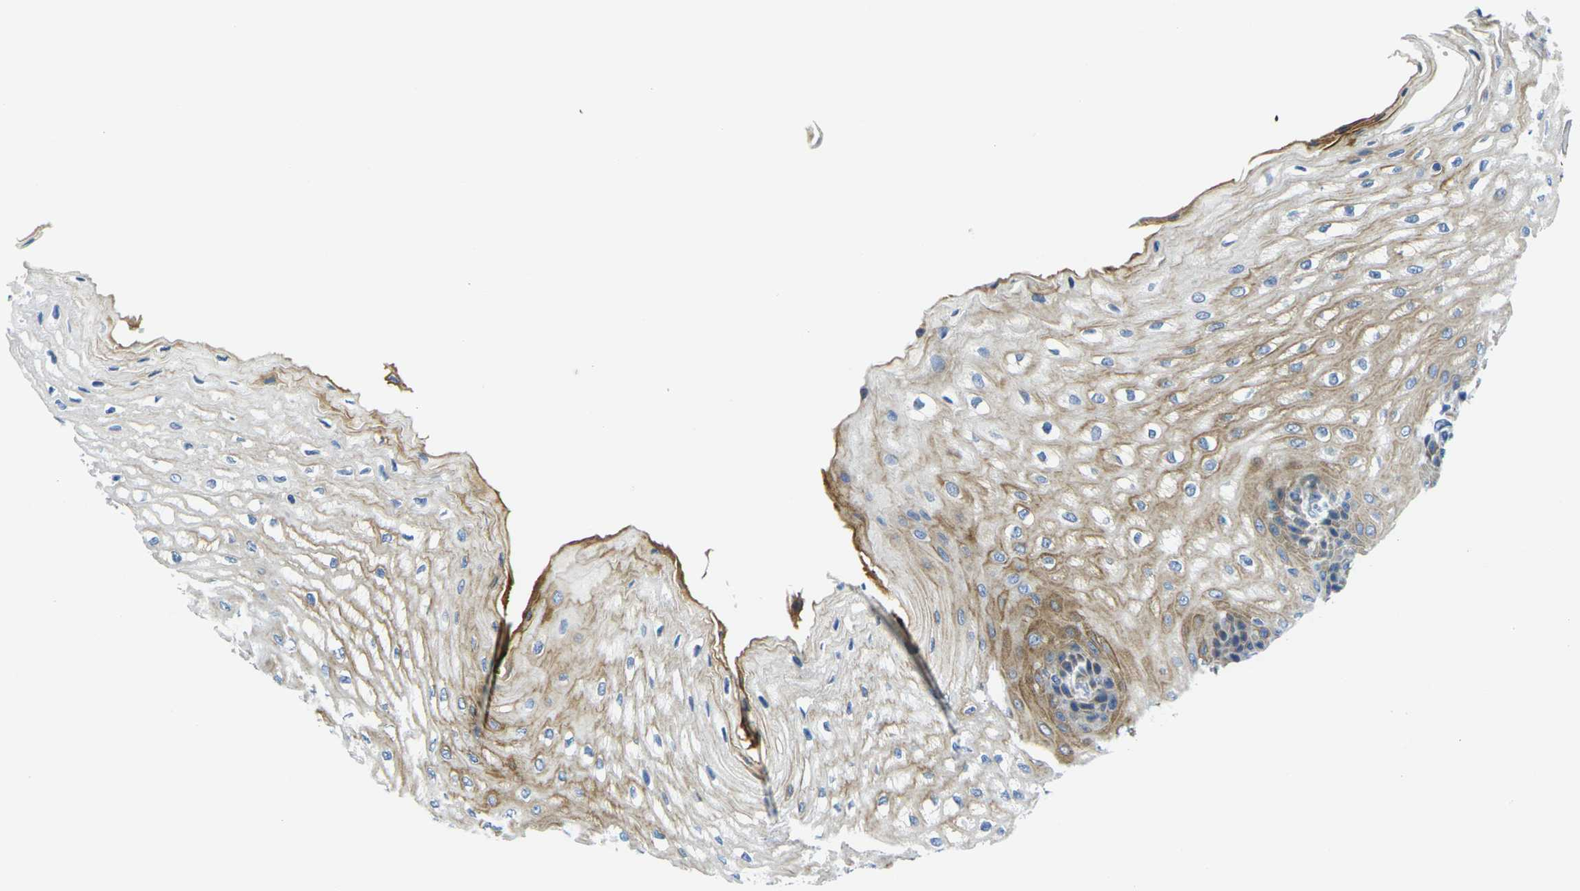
{"staining": {"intensity": "moderate", "quantity": "25%-75%", "location": "cytoplasmic/membranous"}, "tissue": "esophagus", "cell_type": "Squamous epithelial cells", "image_type": "normal", "snomed": [{"axis": "morphology", "description": "Normal tissue, NOS"}, {"axis": "topography", "description": "Esophagus"}], "caption": "A brown stain highlights moderate cytoplasmic/membranous staining of a protein in squamous epithelial cells of benign esophagus. The staining was performed using DAB to visualize the protein expression in brown, while the nuclei were stained in blue with hematoxylin (Magnification: 20x).", "gene": "CRK", "patient": {"sex": "male", "age": 54}}